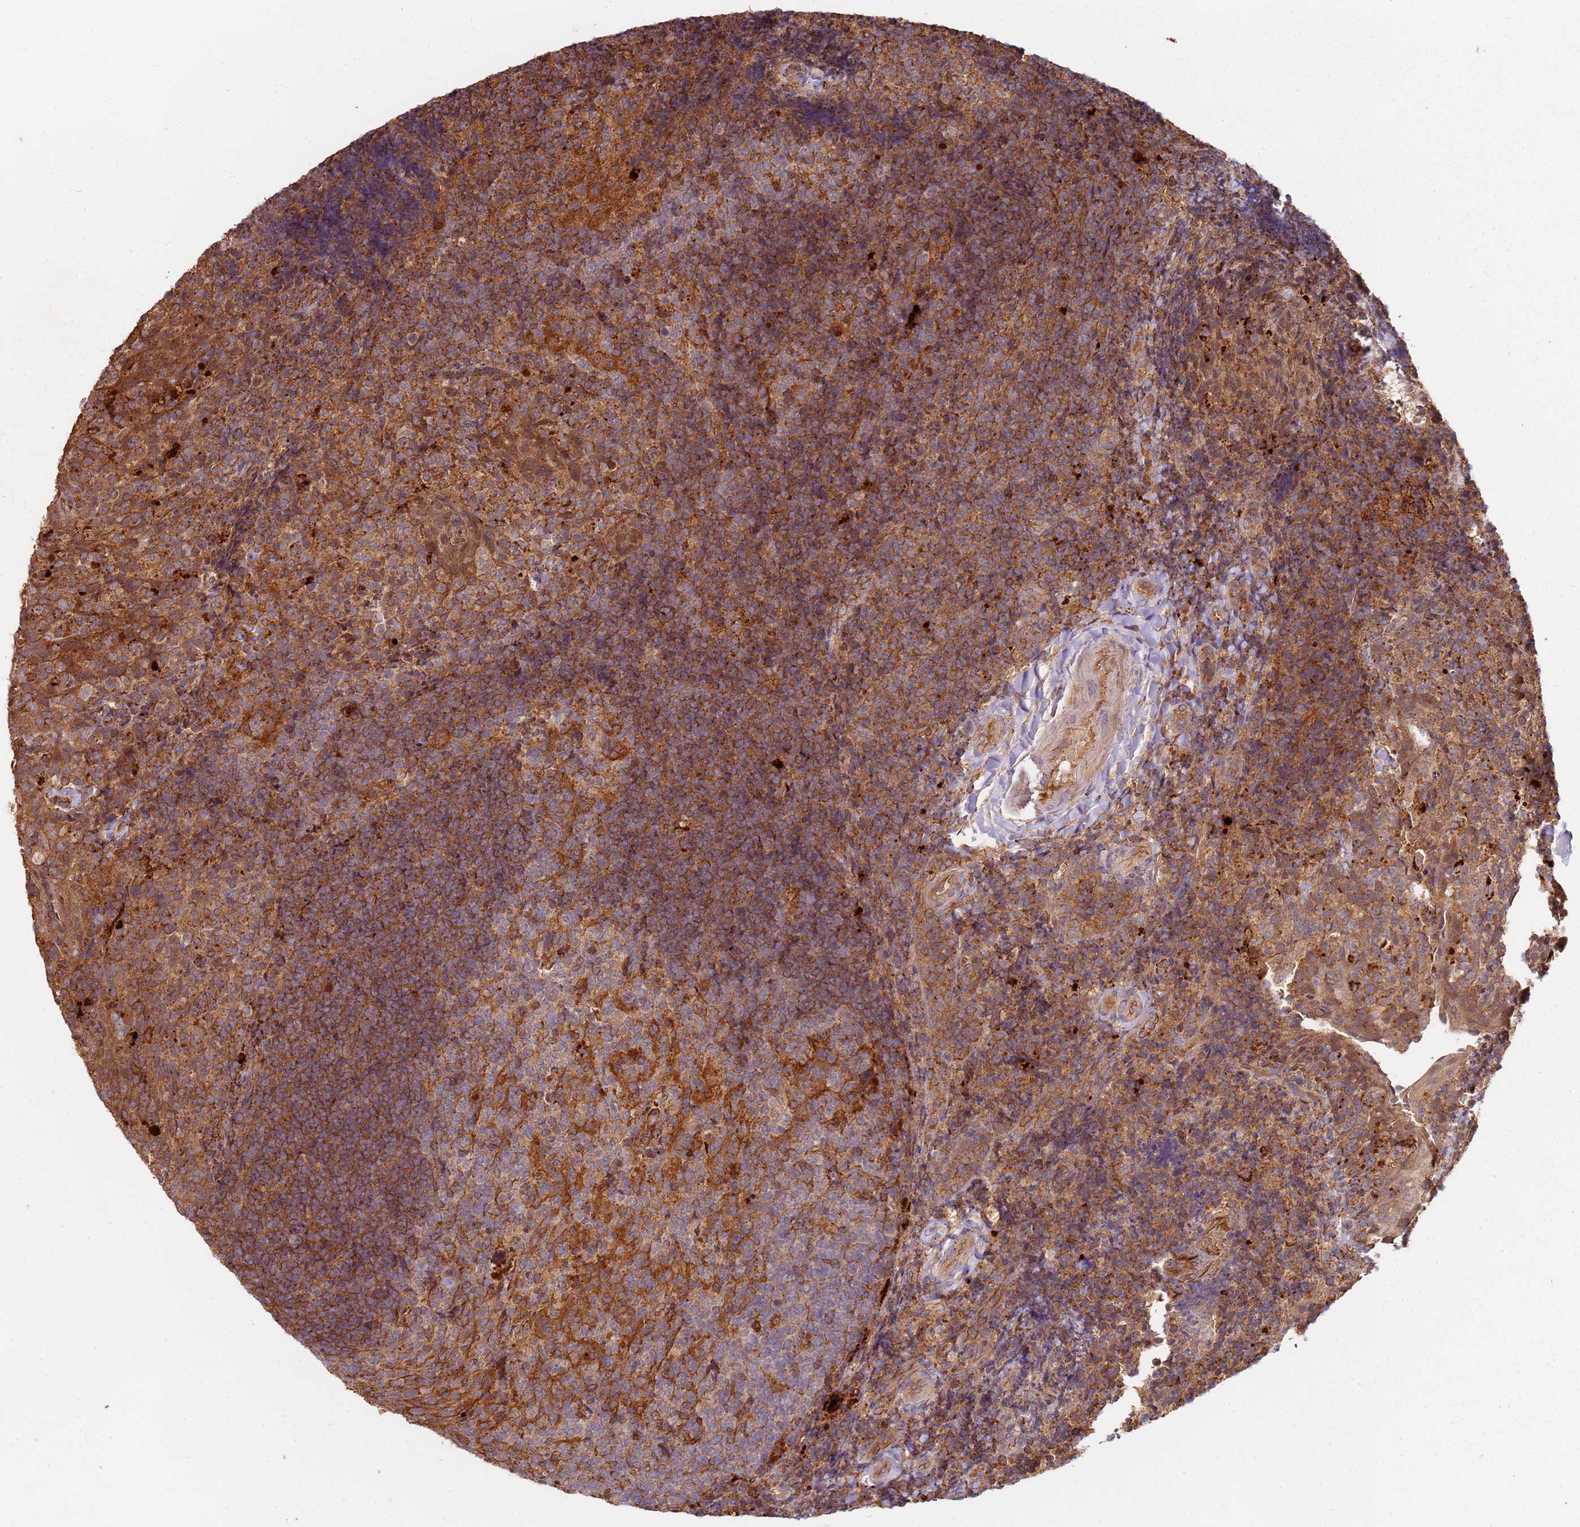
{"staining": {"intensity": "moderate", "quantity": "25%-75%", "location": "cytoplasmic/membranous"}, "tissue": "tonsil", "cell_type": "Germinal center cells", "image_type": "normal", "snomed": [{"axis": "morphology", "description": "Normal tissue, NOS"}, {"axis": "topography", "description": "Tonsil"}], "caption": "Protein staining demonstrates moderate cytoplasmic/membranous expression in about 25%-75% of germinal center cells in benign tonsil.", "gene": "SCGB2B2", "patient": {"sex": "female", "age": 10}}